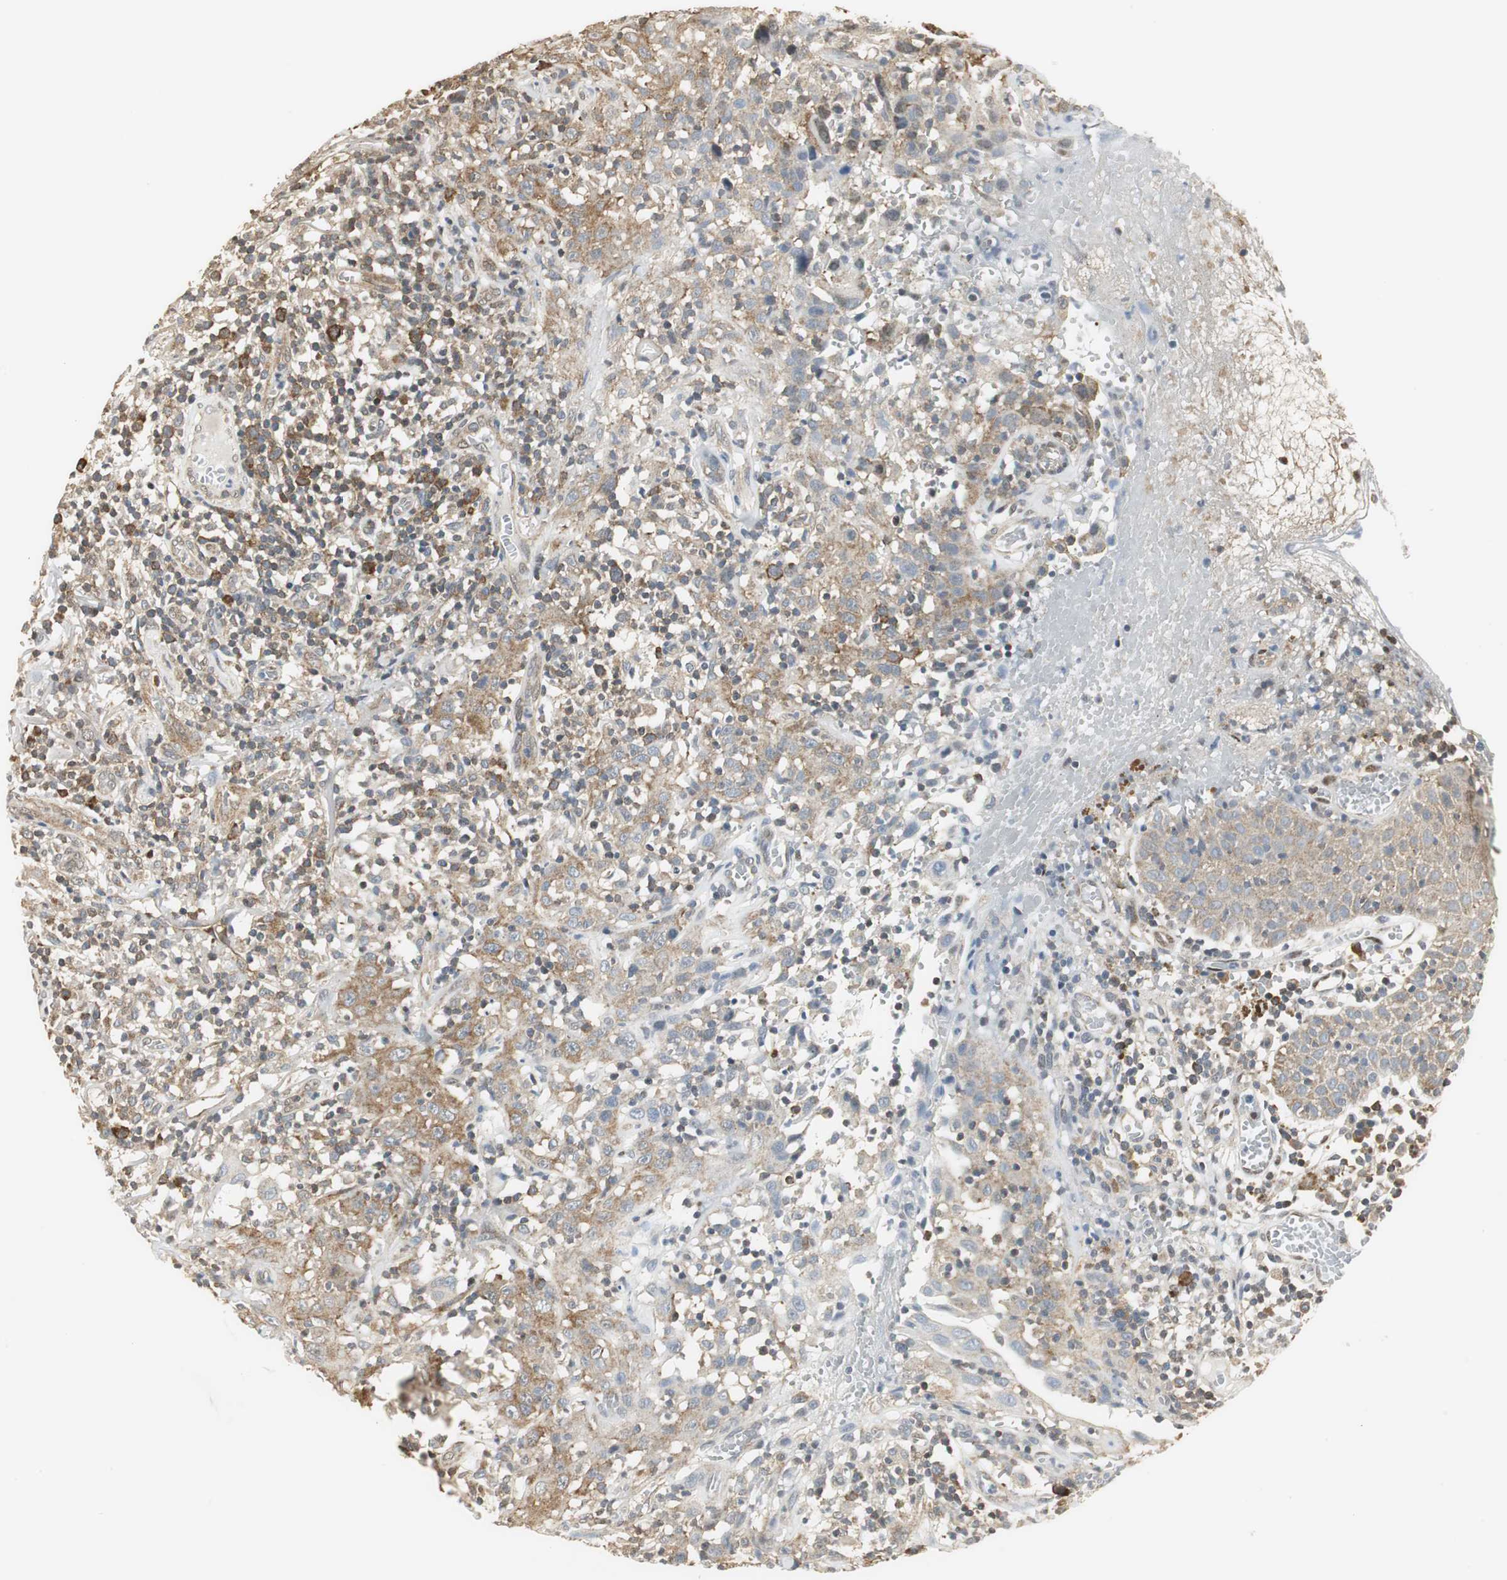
{"staining": {"intensity": "weak", "quantity": ">75%", "location": "cytoplasmic/membranous"}, "tissue": "thyroid cancer", "cell_type": "Tumor cells", "image_type": "cancer", "snomed": [{"axis": "morphology", "description": "Carcinoma, NOS"}, {"axis": "topography", "description": "Thyroid gland"}], "caption": "Thyroid cancer (carcinoma) stained for a protein (brown) demonstrates weak cytoplasmic/membranous positive positivity in approximately >75% of tumor cells.", "gene": "CCT5", "patient": {"sex": "female", "age": 77}}